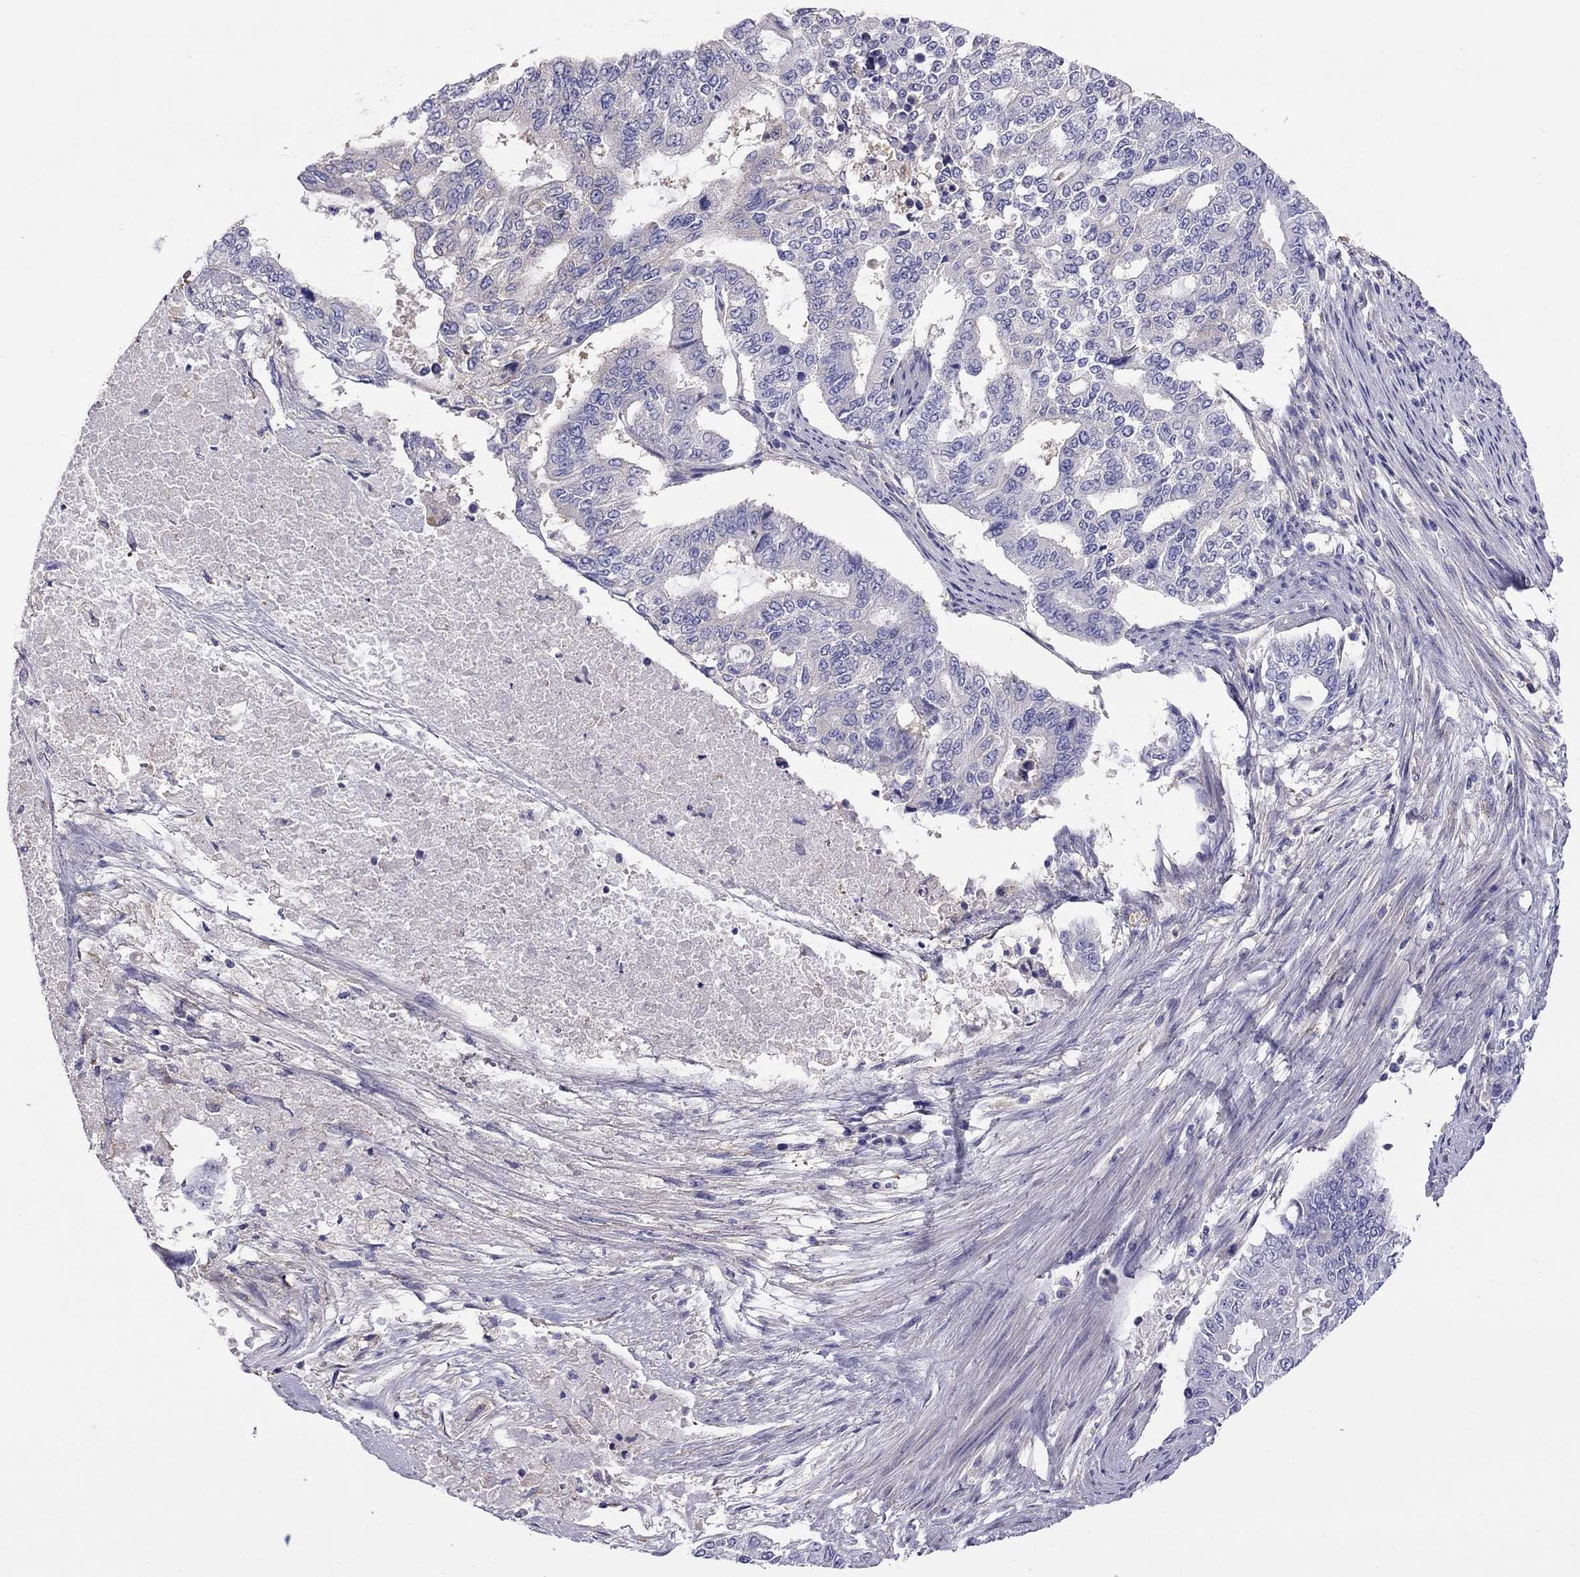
{"staining": {"intensity": "negative", "quantity": "none", "location": "none"}, "tissue": "endometrial cancer", "cell_type": "Tumor cells", "image_type": "cancer", "snomed": [{"axis": "morphology", "description": "Adenocarcinoma, NOS"}, {"axis": "topography", "description": "Uterus"}], "caption": "Immunohistochemistry (IHC) of adenocarcinoma (endometrial) demonstrates no expression in tumor cells. (DAB immunohistochemistry visualized using brightfield microscopy, high magnification).", "gene": "ALOX15B", "patient": {"sex": "female", "age": 59}}